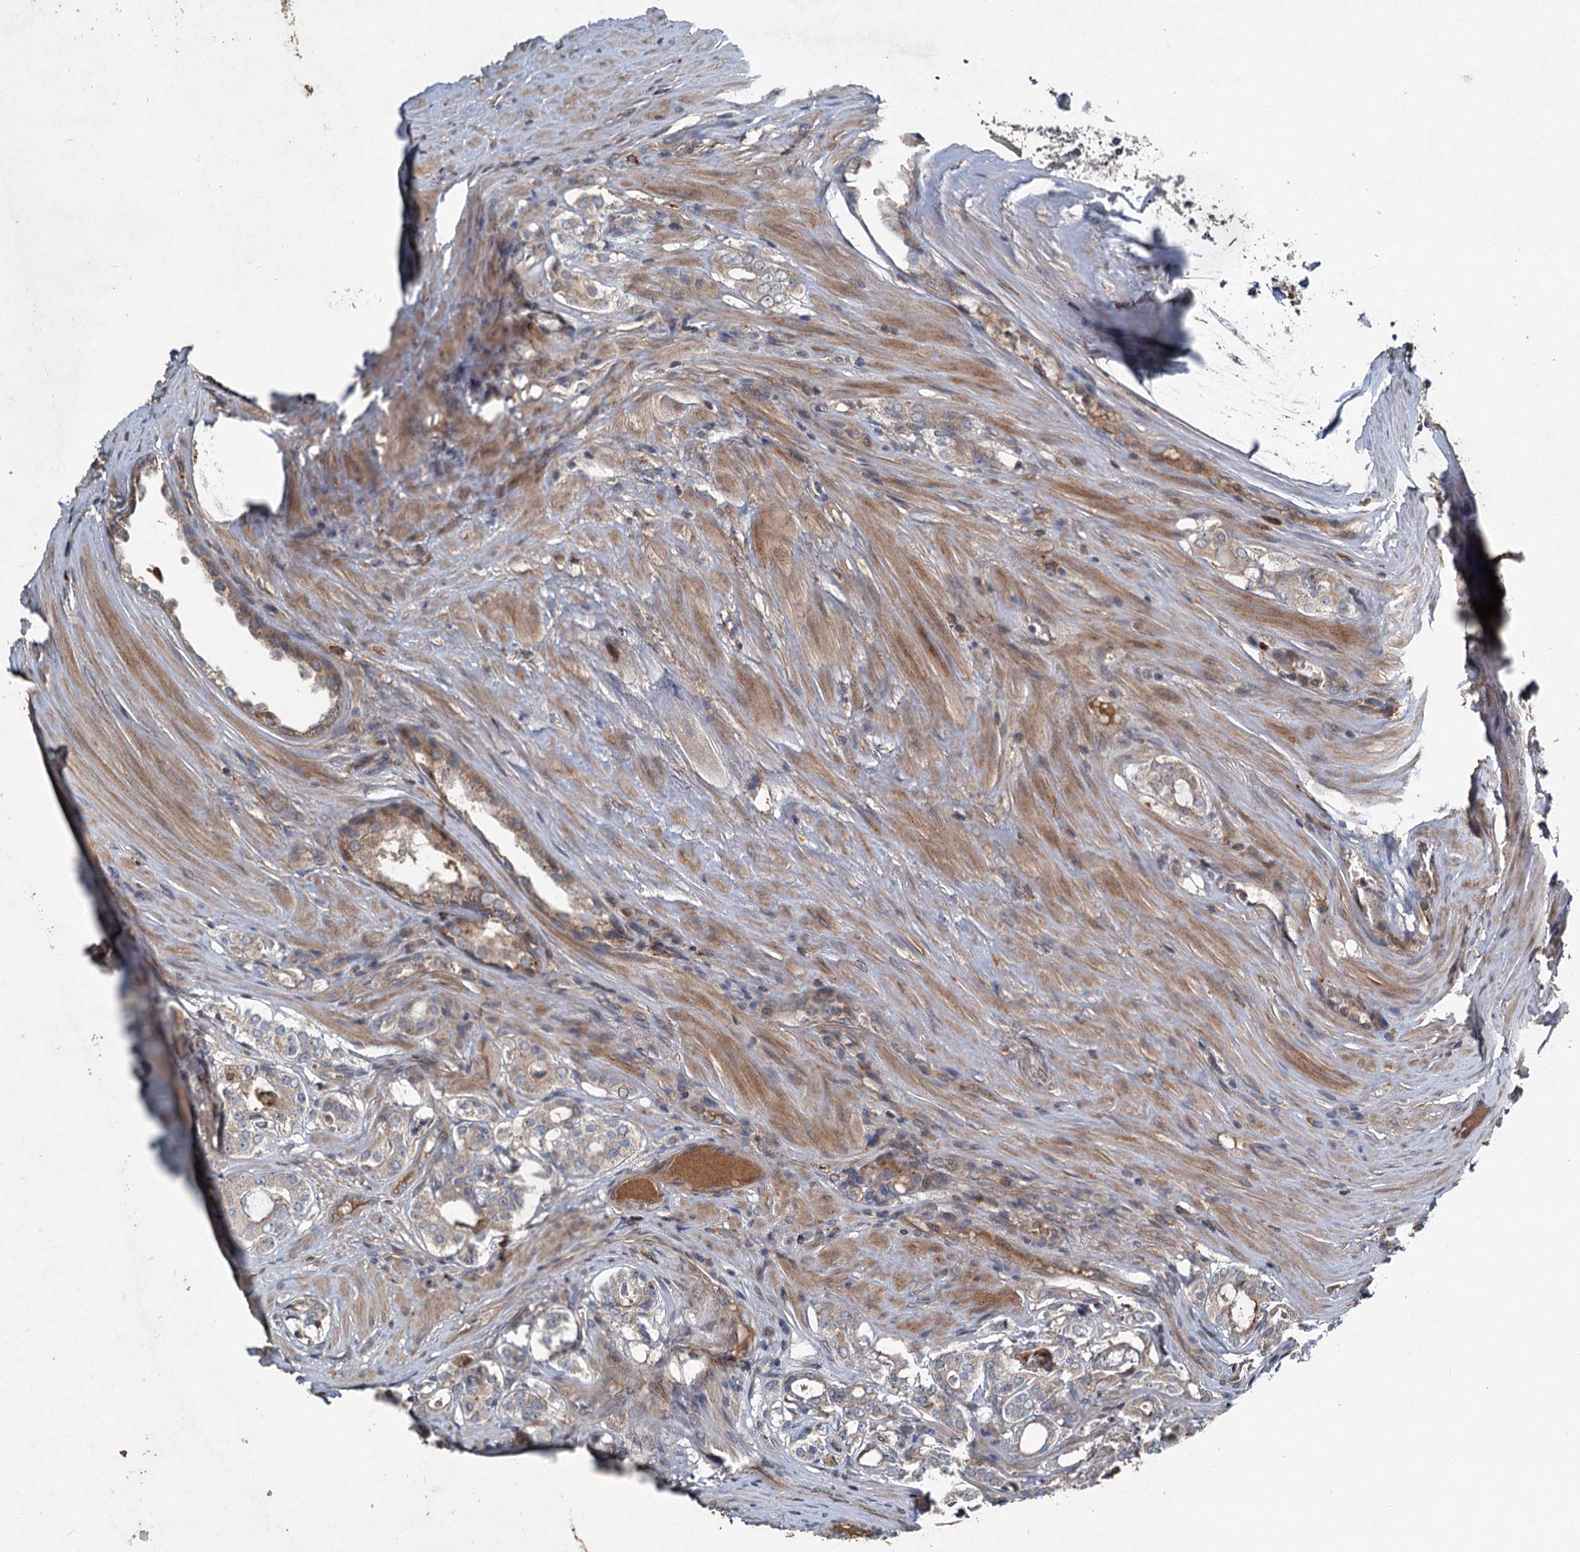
{"staining": {"intensity": "weak", "quantity": "25%-75%", "location": "cytoplasmic/membranous"}, "tissue": "prostate cancer", "cell_type": "Tumor cells", "image_type": "cancer", "snomed": [{"axis": "morphology", "description": "Adenocarcinoma, High grade"}, {"axis": "topography", "description": "Prostate"}], "caption": "Human adenocarcinoma (high-grade) (prostate) stained with a protein marker shows weak staining in tumor cells.", "gene": "TAPBPL", "patient": {"sex": "male", "age": 63}}